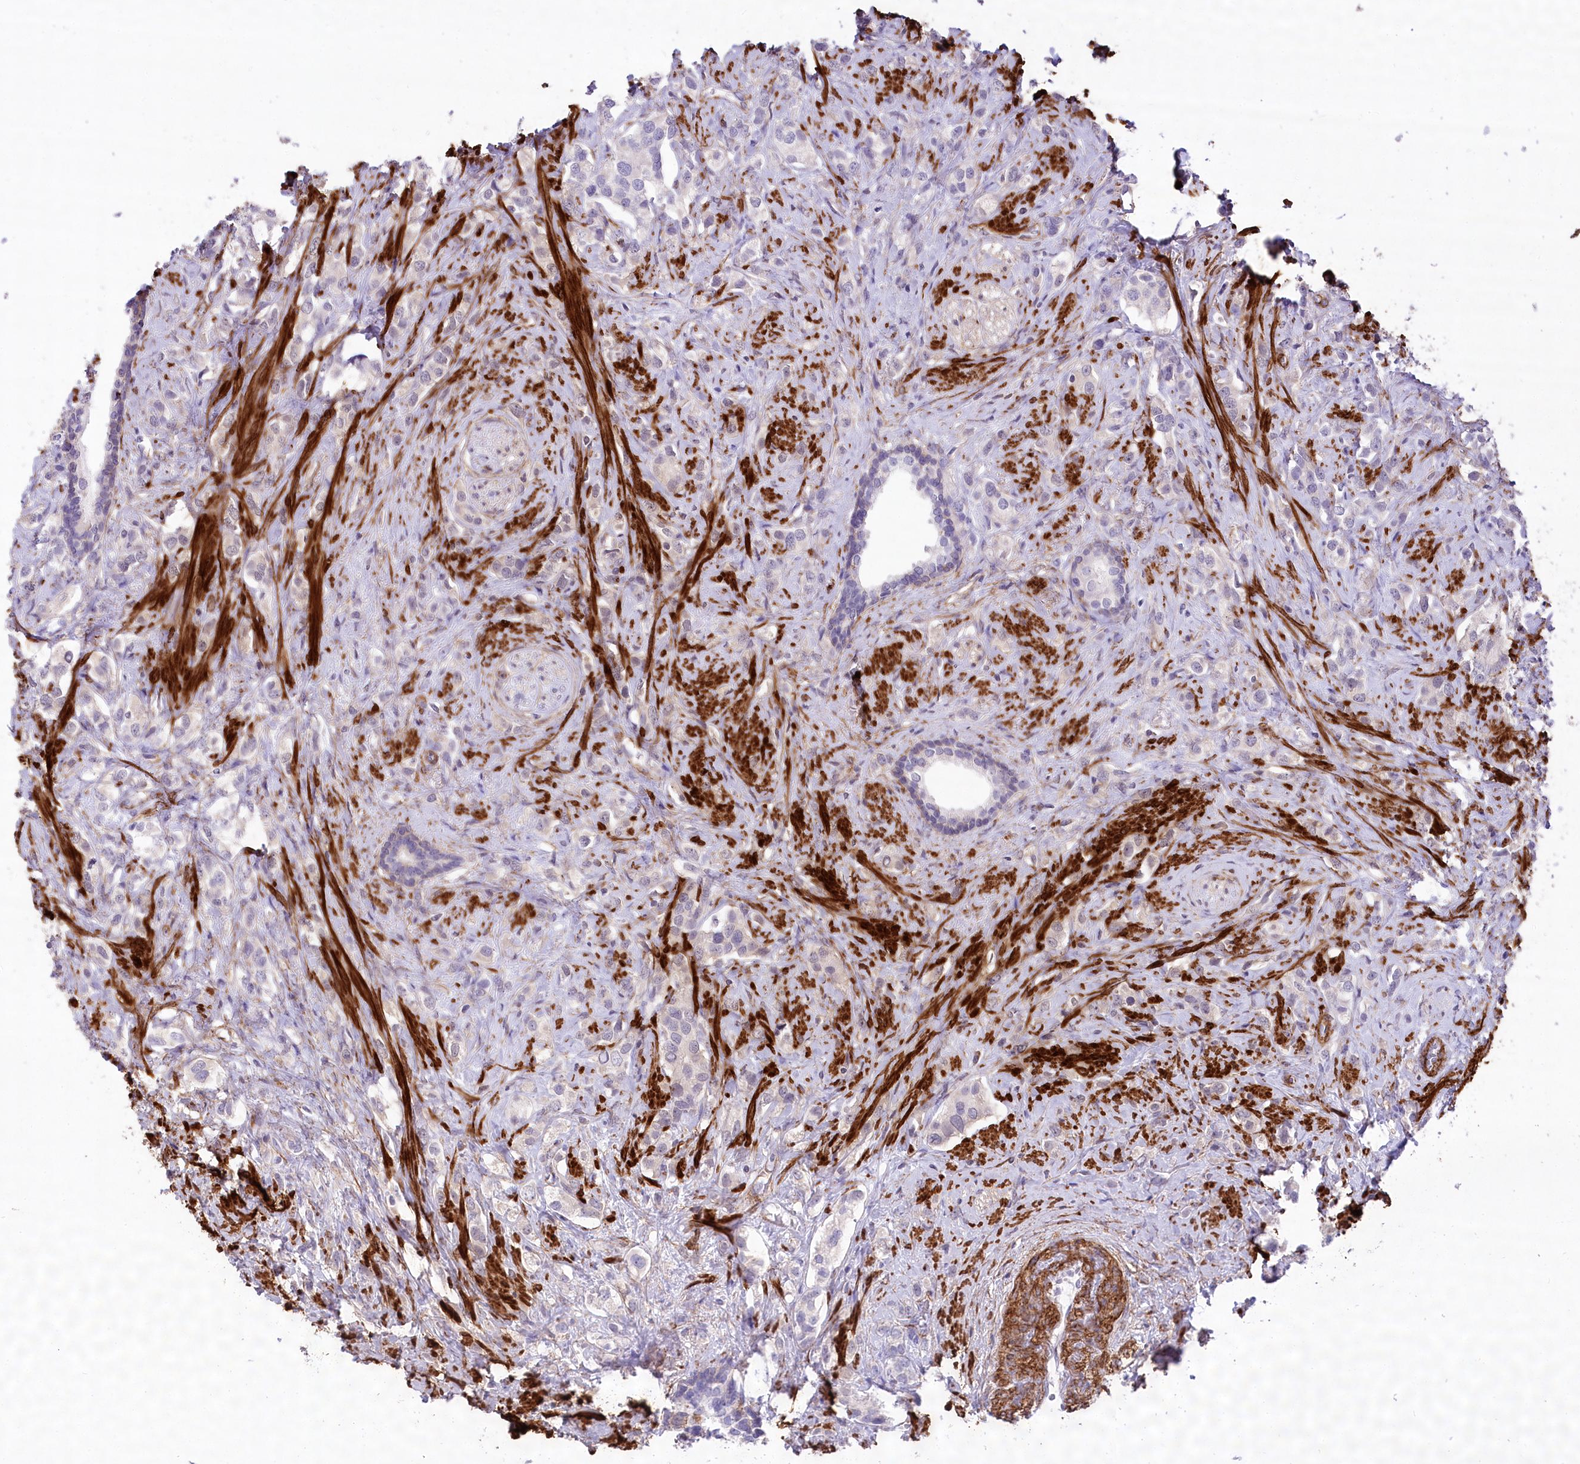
{"staining": {"intensity": "negative", "quantity": "none", "location": "none"}, "tissue": "prostate cancer", "cell_type": "Tumor cells", "image_type": "cancer", "snomed": [{"axis": "morphology", "description": "Adenocarcinoma, High grade"}, {"axis": "topography", "description": "Prostate"}], "caption": "This image is of adenocarcinoma (high-grade) (prostate) stained with immunohistochemistry (IHC) to label a protein in brown with the nuclei are counter-stained blue. There is no positivity in tumor cells.", "gene": "SYNPO2", "patient": {"sex": "male", "age": 63}}